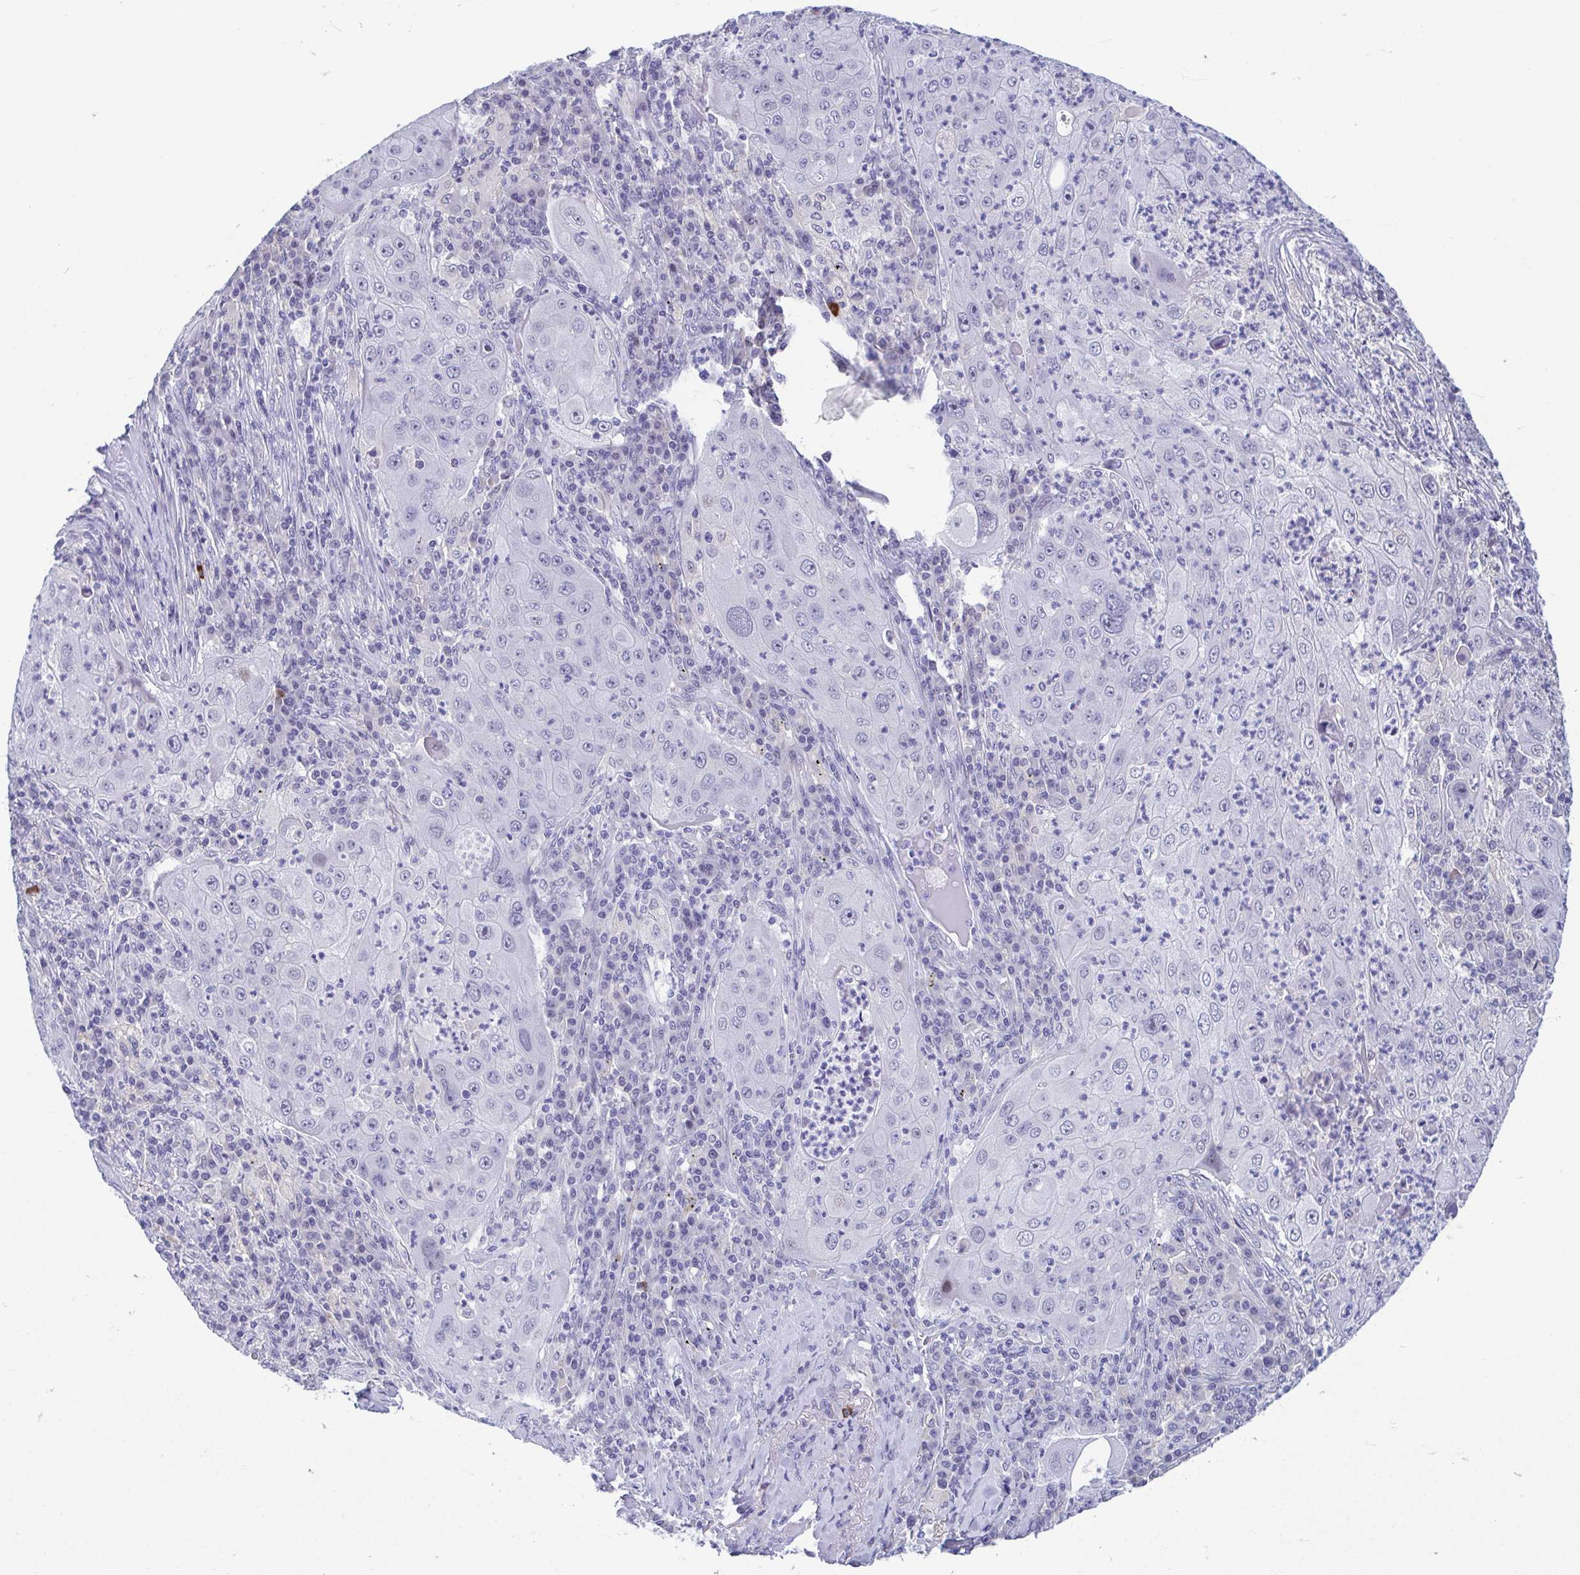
{"staining": {"intensity": "negative", "quantity": "none", "location": "none"}, "tissue": "lung cancer", "cell_type": "Tumor cells", "image_type": "cancer", "snomed": [{"axis": "morphology", "description": "Squamous cell carcinoma, NOS"}, {"axis": "topography", "description": "Lung"}], "caption": "A high-resolution histopathology image shows immunohistochemistry (IHC) staining of lung squamous cell carcinoma, which shows no significant staining in tumor cells.", "gene": "PERM1", "patient": {"sex": "female", "age": 59}}